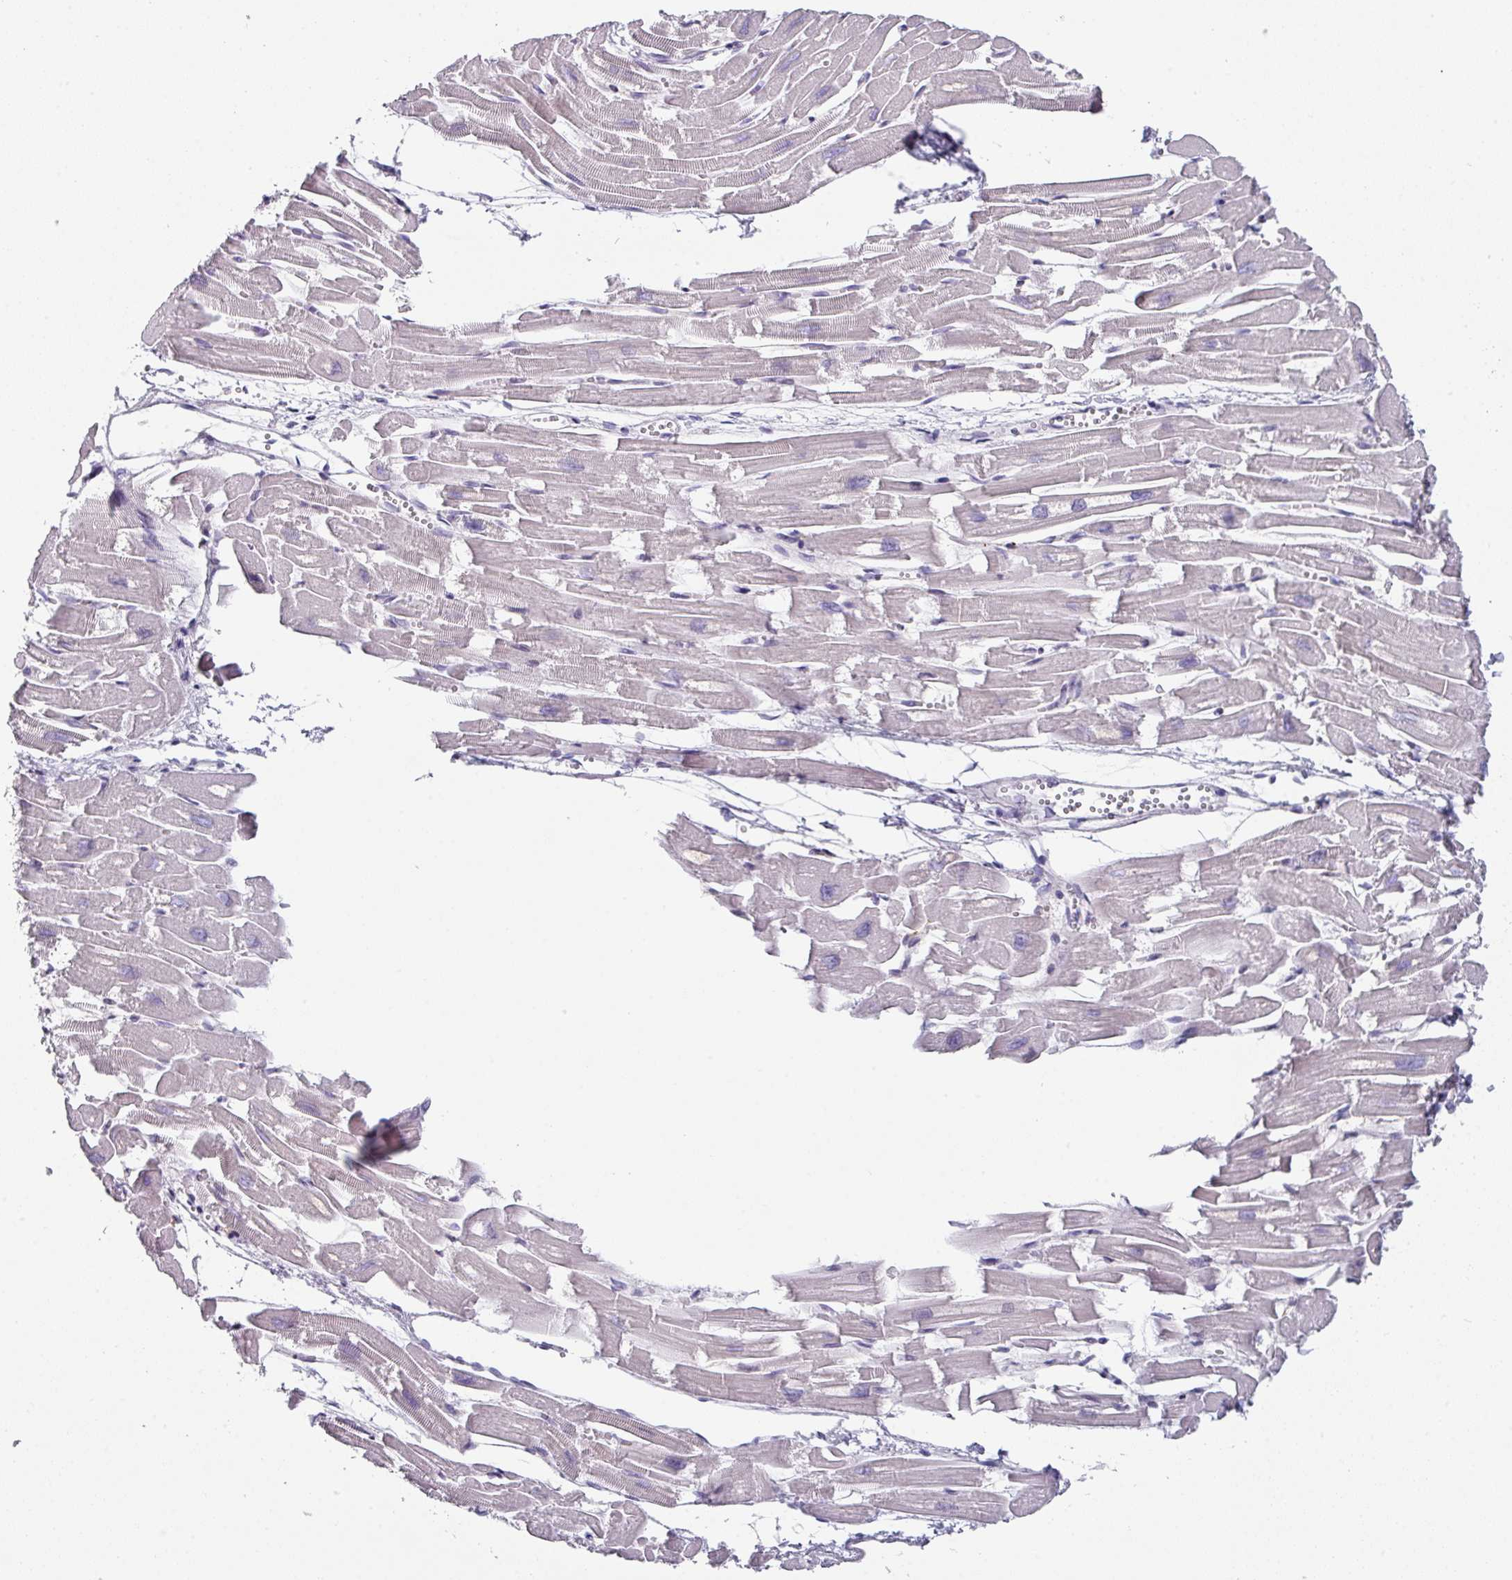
{"staining": {"intensity": "negative", "quantity": "none", "location": "none"}, "tissue": "heart muscle", "cell_type": "Cardiomyocytes", "image_type": "normal", "snomed": [{"axis": "morphology", "description": "Normal tissue, NOS"}, {"axis": "topography", "description": "Heart"}], "caption": "IHC of unremarkable heart muscle exhibits no positivity in cardiomyocytes. (DAB (3,3'-diaminobenzidine) IHC, high magnification).", "gene": "DEFB115", "patient": {"sex": "male", "age": 54}}